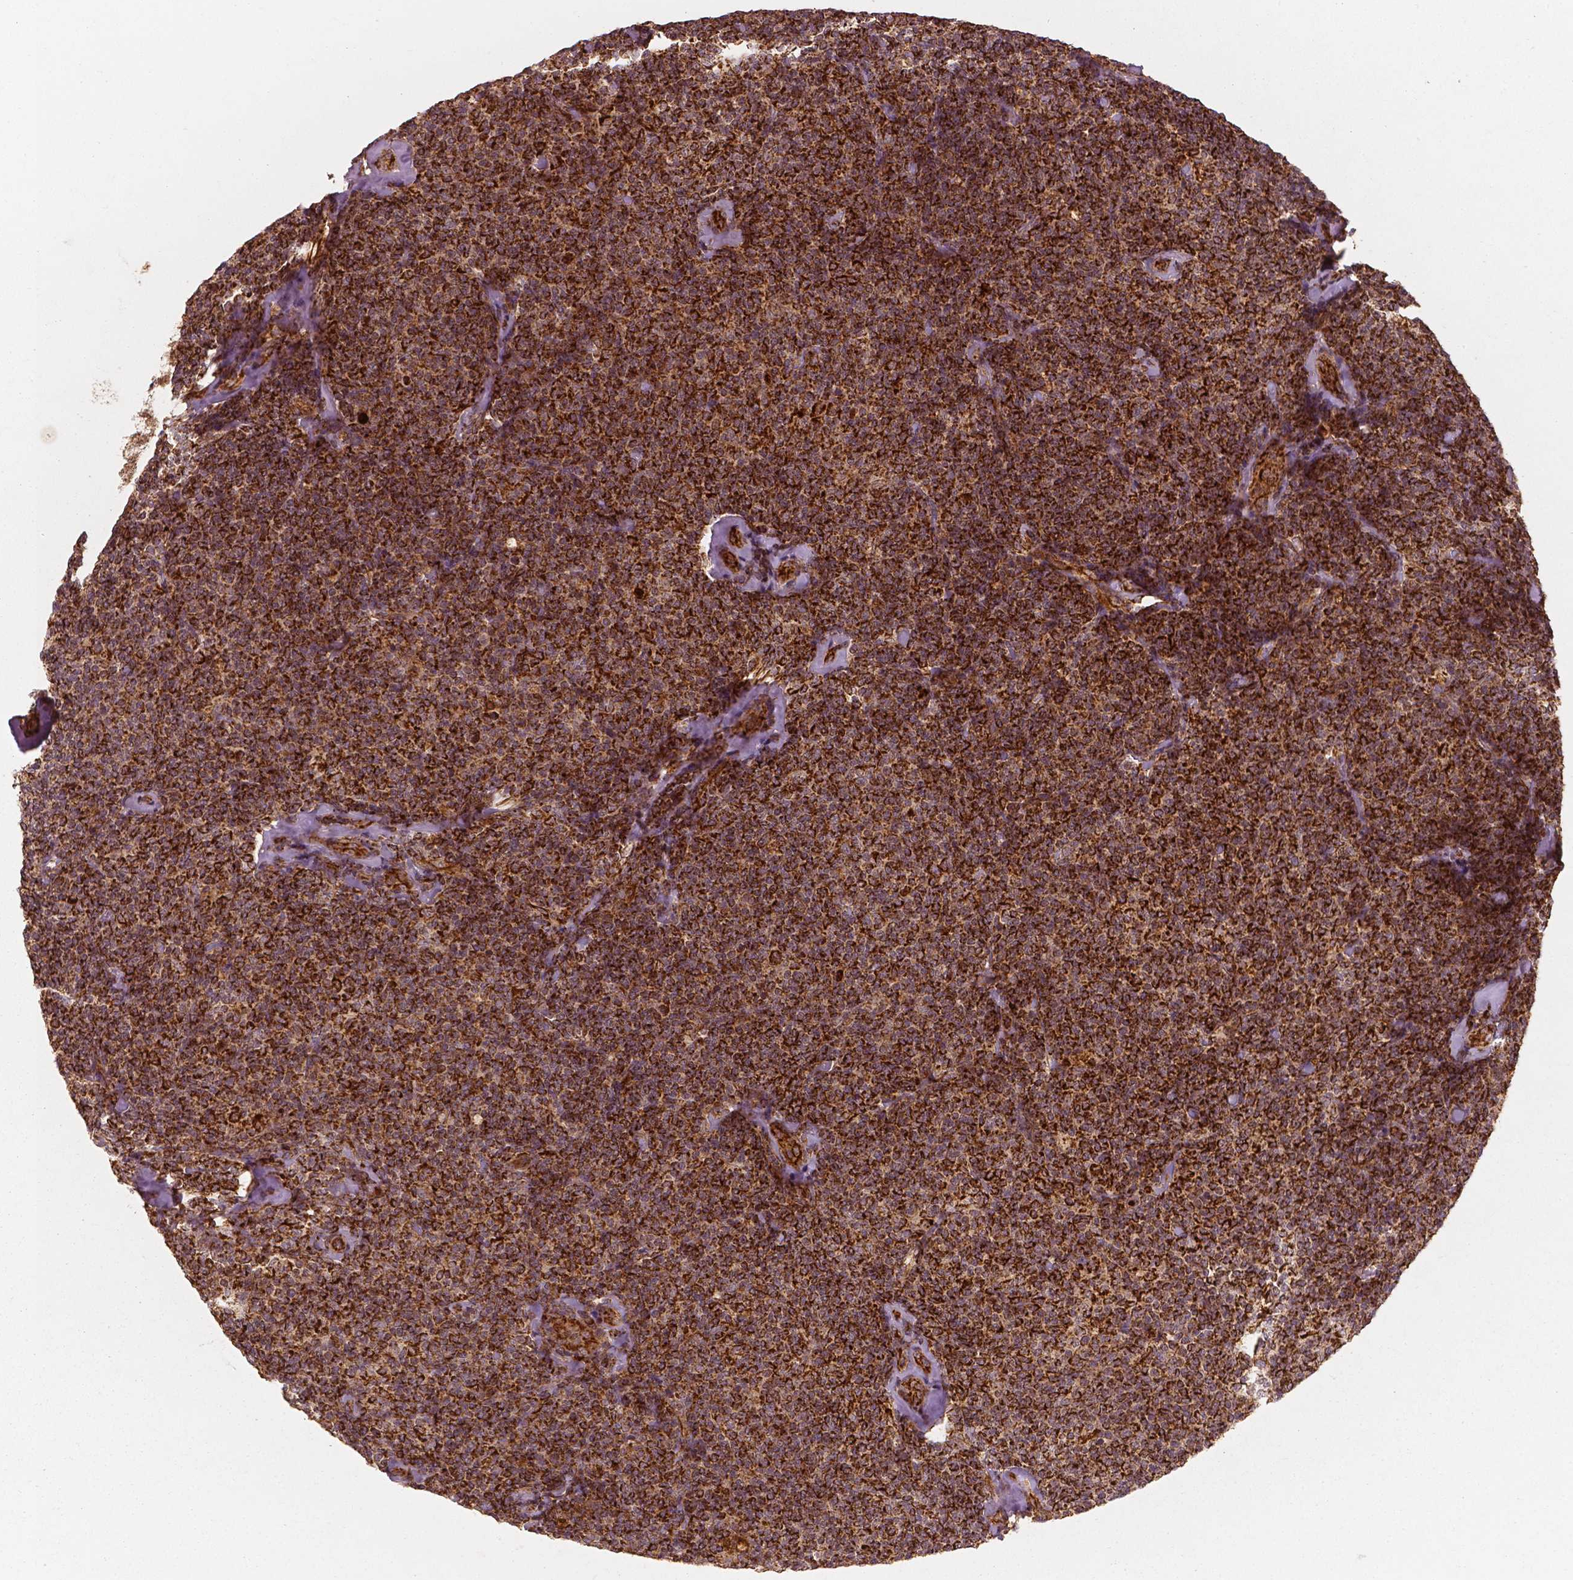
{"staining": {"intensity": "strong", "quantity": ">75%", "location": "cytoplasmic/membranous"}, "tissue": "lymphoma", "cell_type": "Tumor cells", "image_type": "cancer", "snomed": [{"axis": "morphology", "description": "Malignant lymphoma, non-Hodgkin's type, Low grade"}, {"axis": "topography", "description": "Lymph node"}], "caption": "Tumor cells demonstrate high levels of strong cytoplasmic/membranous staining in about >75% of cells in human low-grade malignant lymphoma, non-Hodgkin's type. (DAB IHC with brightfield microscopy, high magnification).", "gene": "PGAM5", "patient": {"sex": "female", "age": 56}}